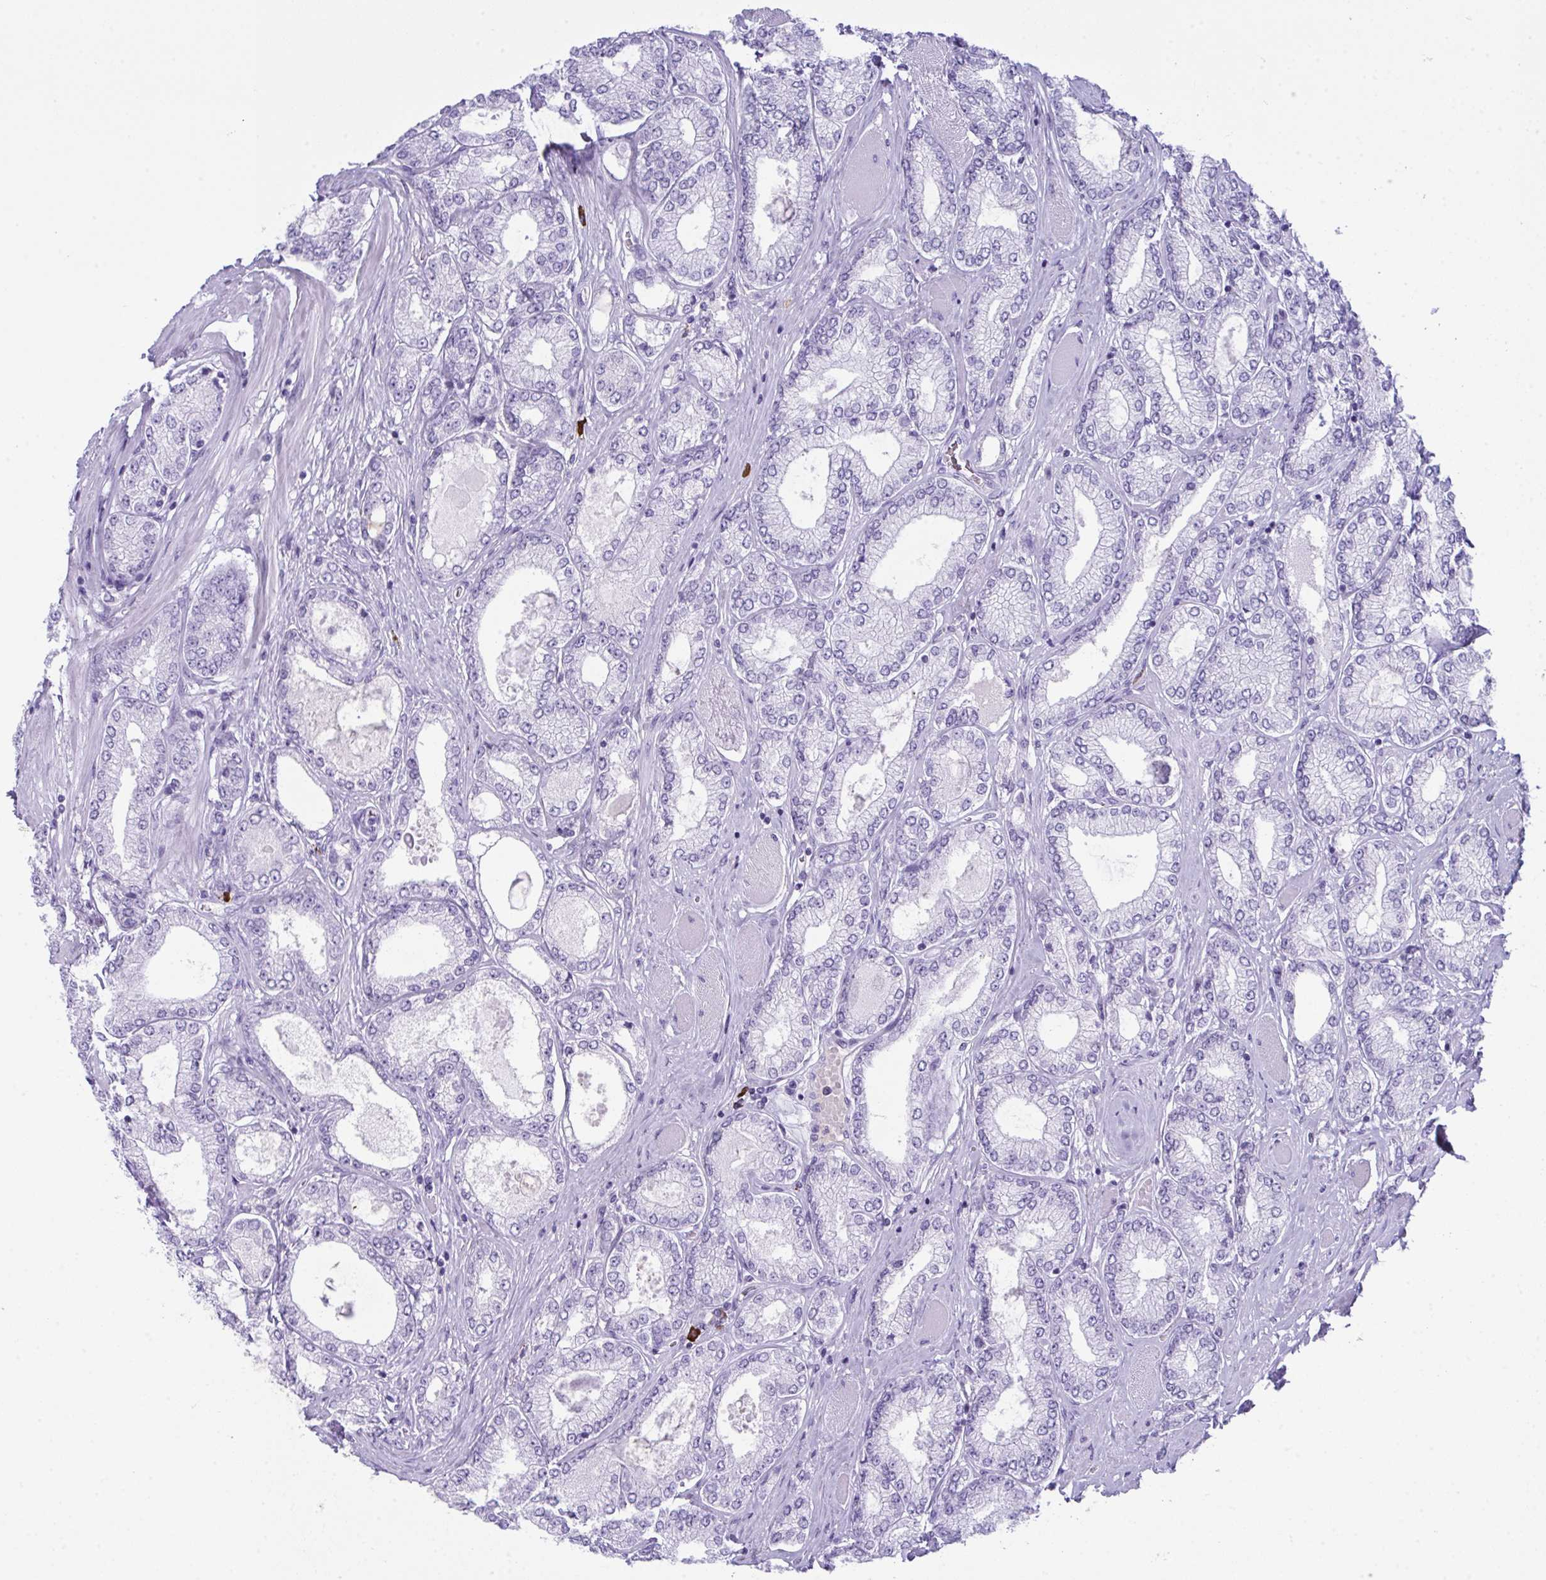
{"staining": {"intensity": "negative", "quantity": "none", "location": "none"}, "tissue": "prostate cancer", "cell_type": "Tumor cells", "image_type": "cancer", "snomed": [{"axis": "morphology", "description": "Adenocarcinoma, High grade"}, {"axis": "topography", "description": "Prostate"}], "caption": "IHC of human prostate adenocarcinoma (high-grade) reveals no positivity in tumor cells. The staining was performed using DAB (3,3'-diaminobenzidine) to visualize the protein expression in brown, while the nuclei were stained in blue with hematoxylin (Magnification: 20x).", "gene": "JCHAIN", "patient": {"sex": "male", "age": 68}}